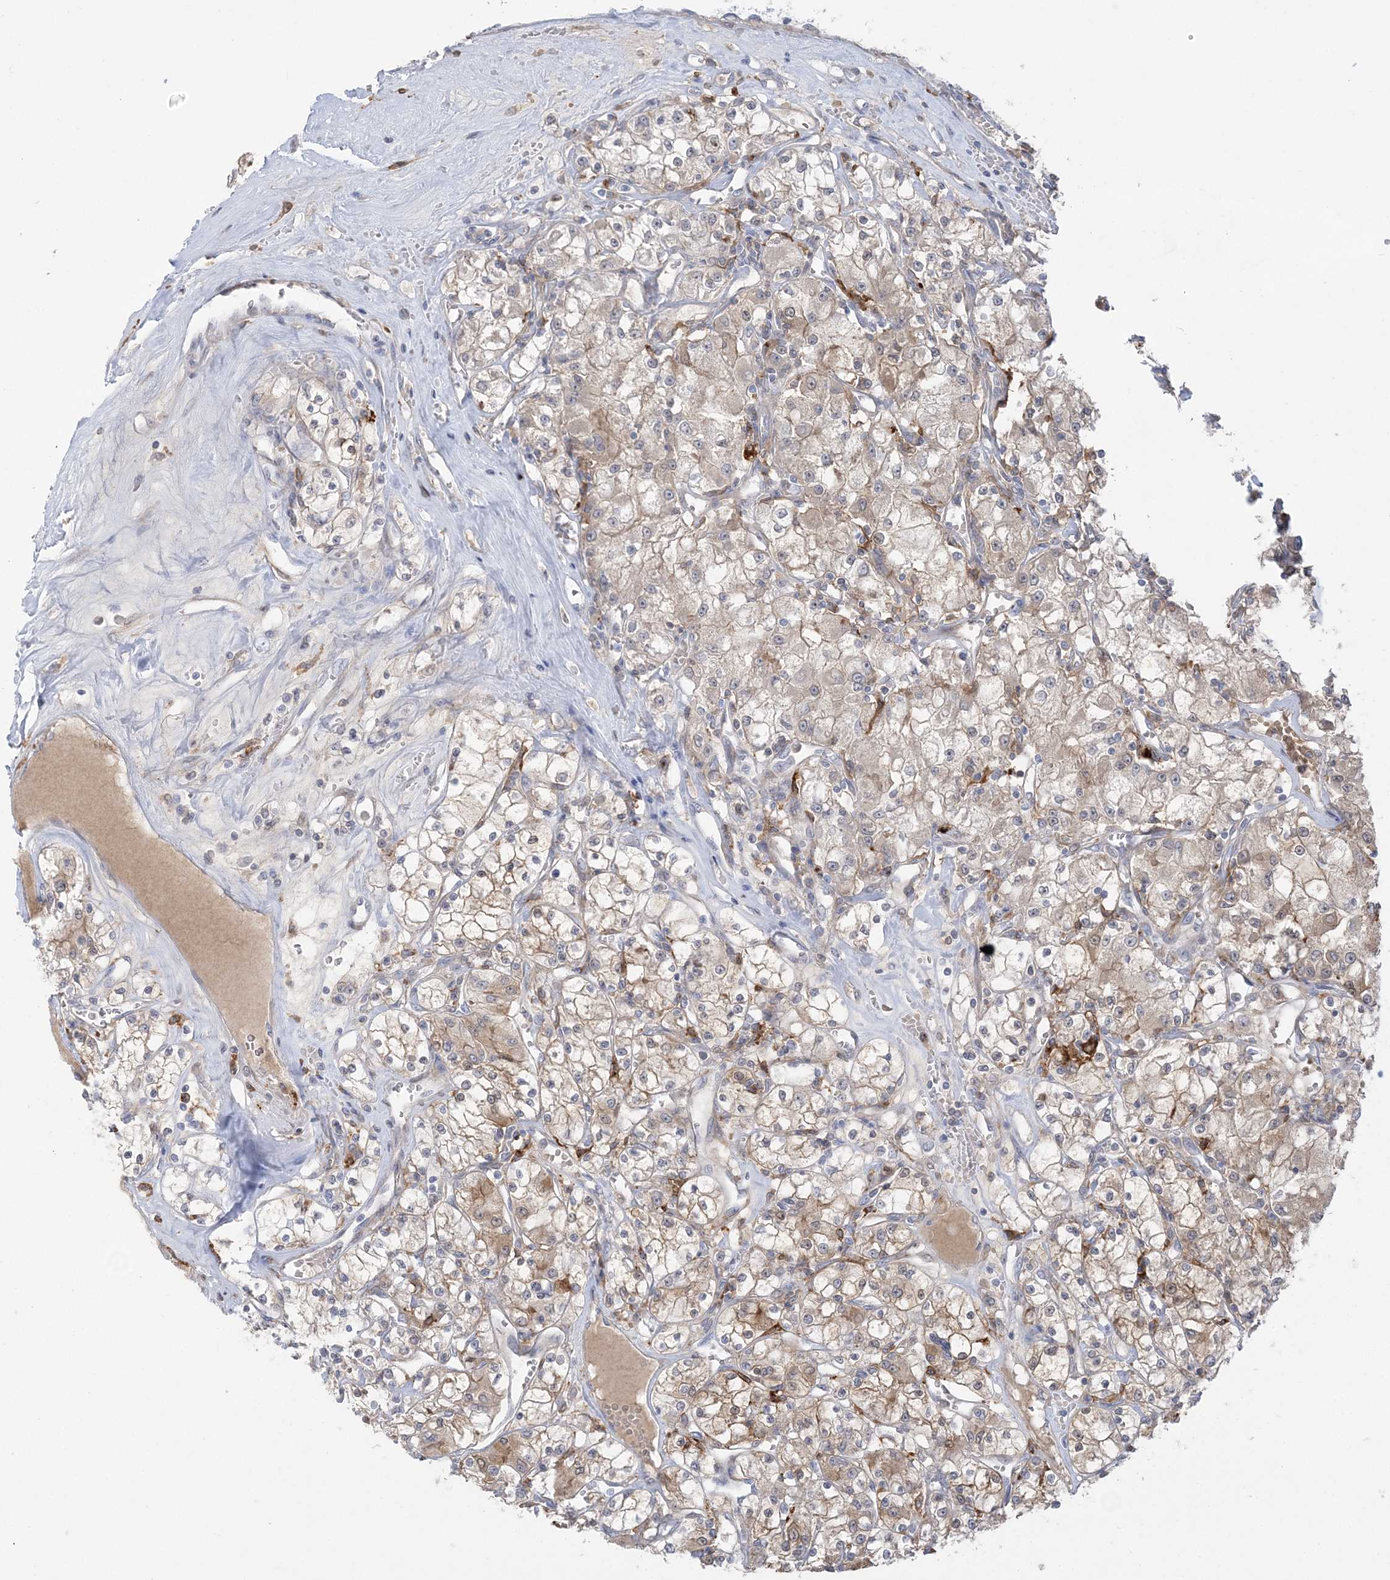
{"staining": {"intensity": "weak", "quantity": ">75%", "location": "cytoplasmic/membranous"}, "tissue": "renal cancer", "cell_type": "Tumor cells", "image_type": "cancer", "snomed": [{"axis": "morphology", "description": "Adenocarcinoma, NOS"}, {"axis": "topography", "description": "Kidney"}], "caption": "Weak cytoplasmic/membranous protein staining is present in approximately >75% of tumor cells in renal adenocarcinoma.", "gene": "HAAO", "patient": {"sex": "female", "age": 59}}